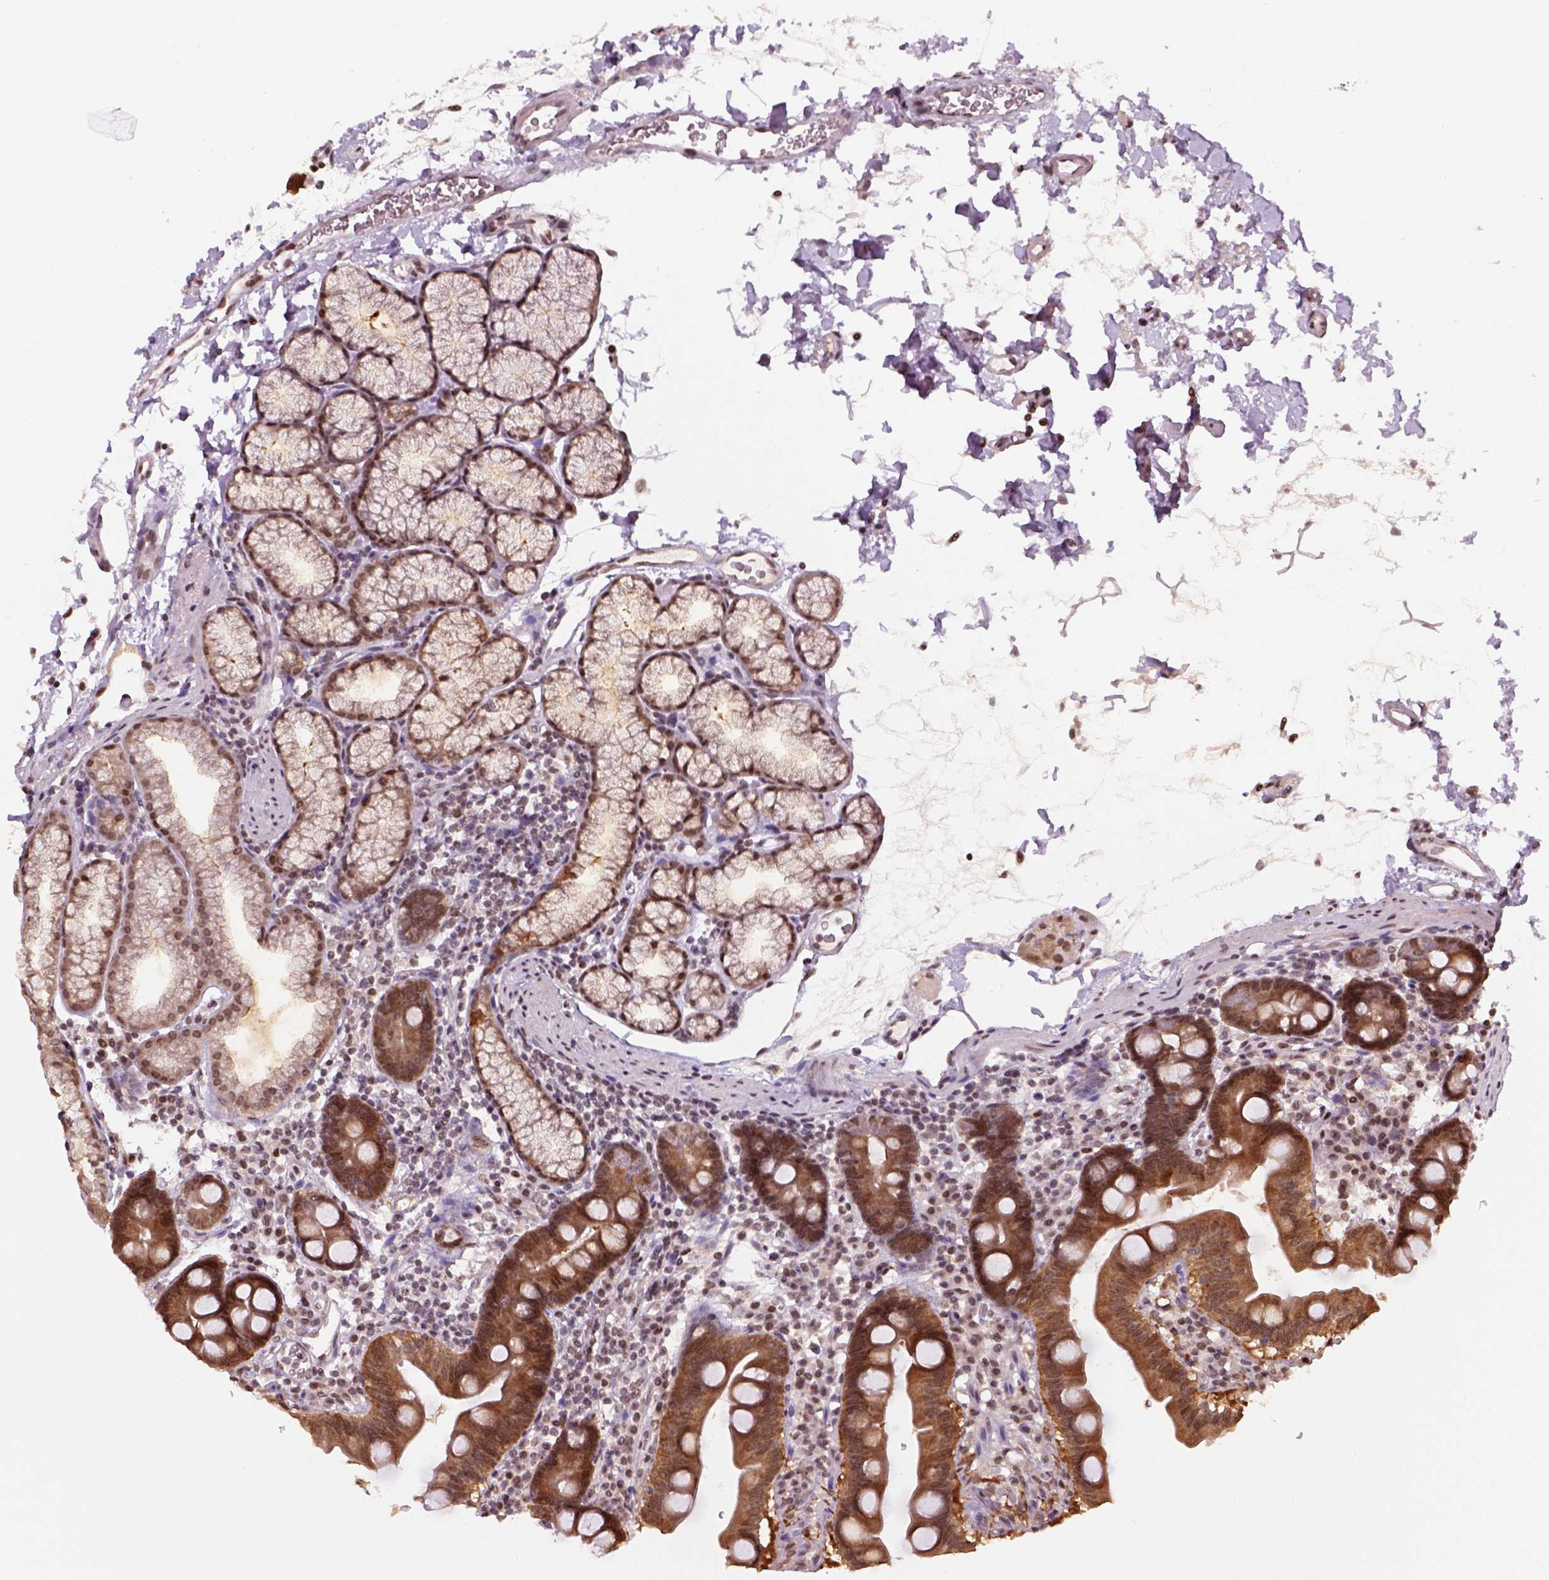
{"staining": {"intensity": "strong", "quantity": ">75%", "location": "cytoplasmic/membranous,nuclear"}, "tissue": "duodenum", "cell_type": "Glandular cells", "image_type": "normal", "snomed": [{"axis": "morphology", "description": "Normal tissue, NOS"}, {"axis": "topography", "description": "Pancreas"}, {"axis": "topography", "description": "Duodenum"}], "caption": "Immunohistochemistry of normal human duodenum reveals high levels of strong cytoplasmic/membranous,nuclear staining in approximately >75% of glandular cells.", "gene": "GOT1", "patient": {"sex": "male", "age": 59}}